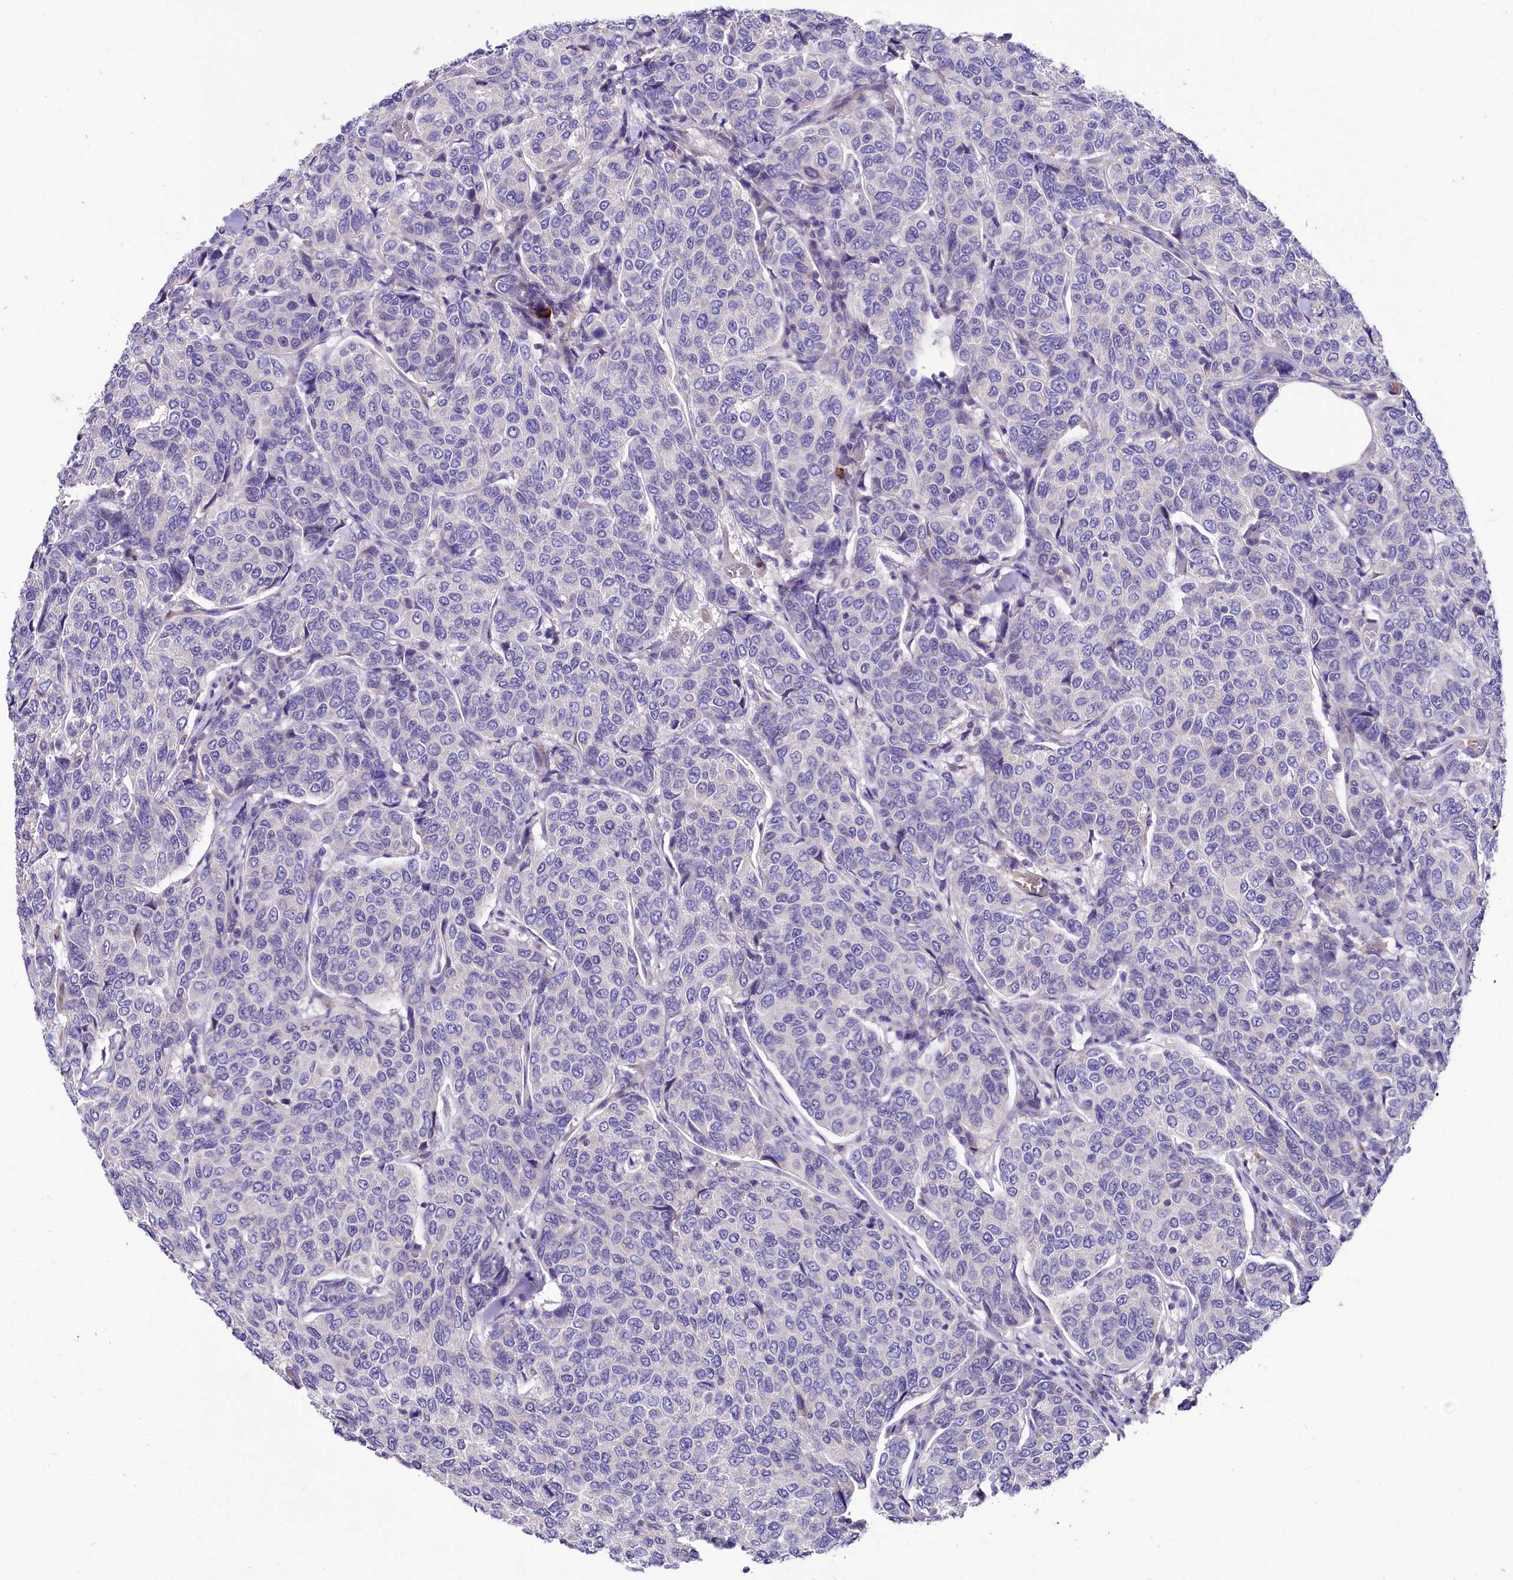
{"staining": {"intensity": "negative", "quantity": "none", "location": "none"}, "tissue": "breast cancer", "cell_type": "Tumor cells", "image_type": "cancer", "snomed": [{"axis": "morphology", "description": "Duct carcinoma"}, {"axis": "topography", "description": "Breast"}], "caption": "Breast cancer stained for a protein using IHC exhibits no positivity tumor cells.", "gene": "ABHD5", "patient": {"sex": "female", "age": 55}}